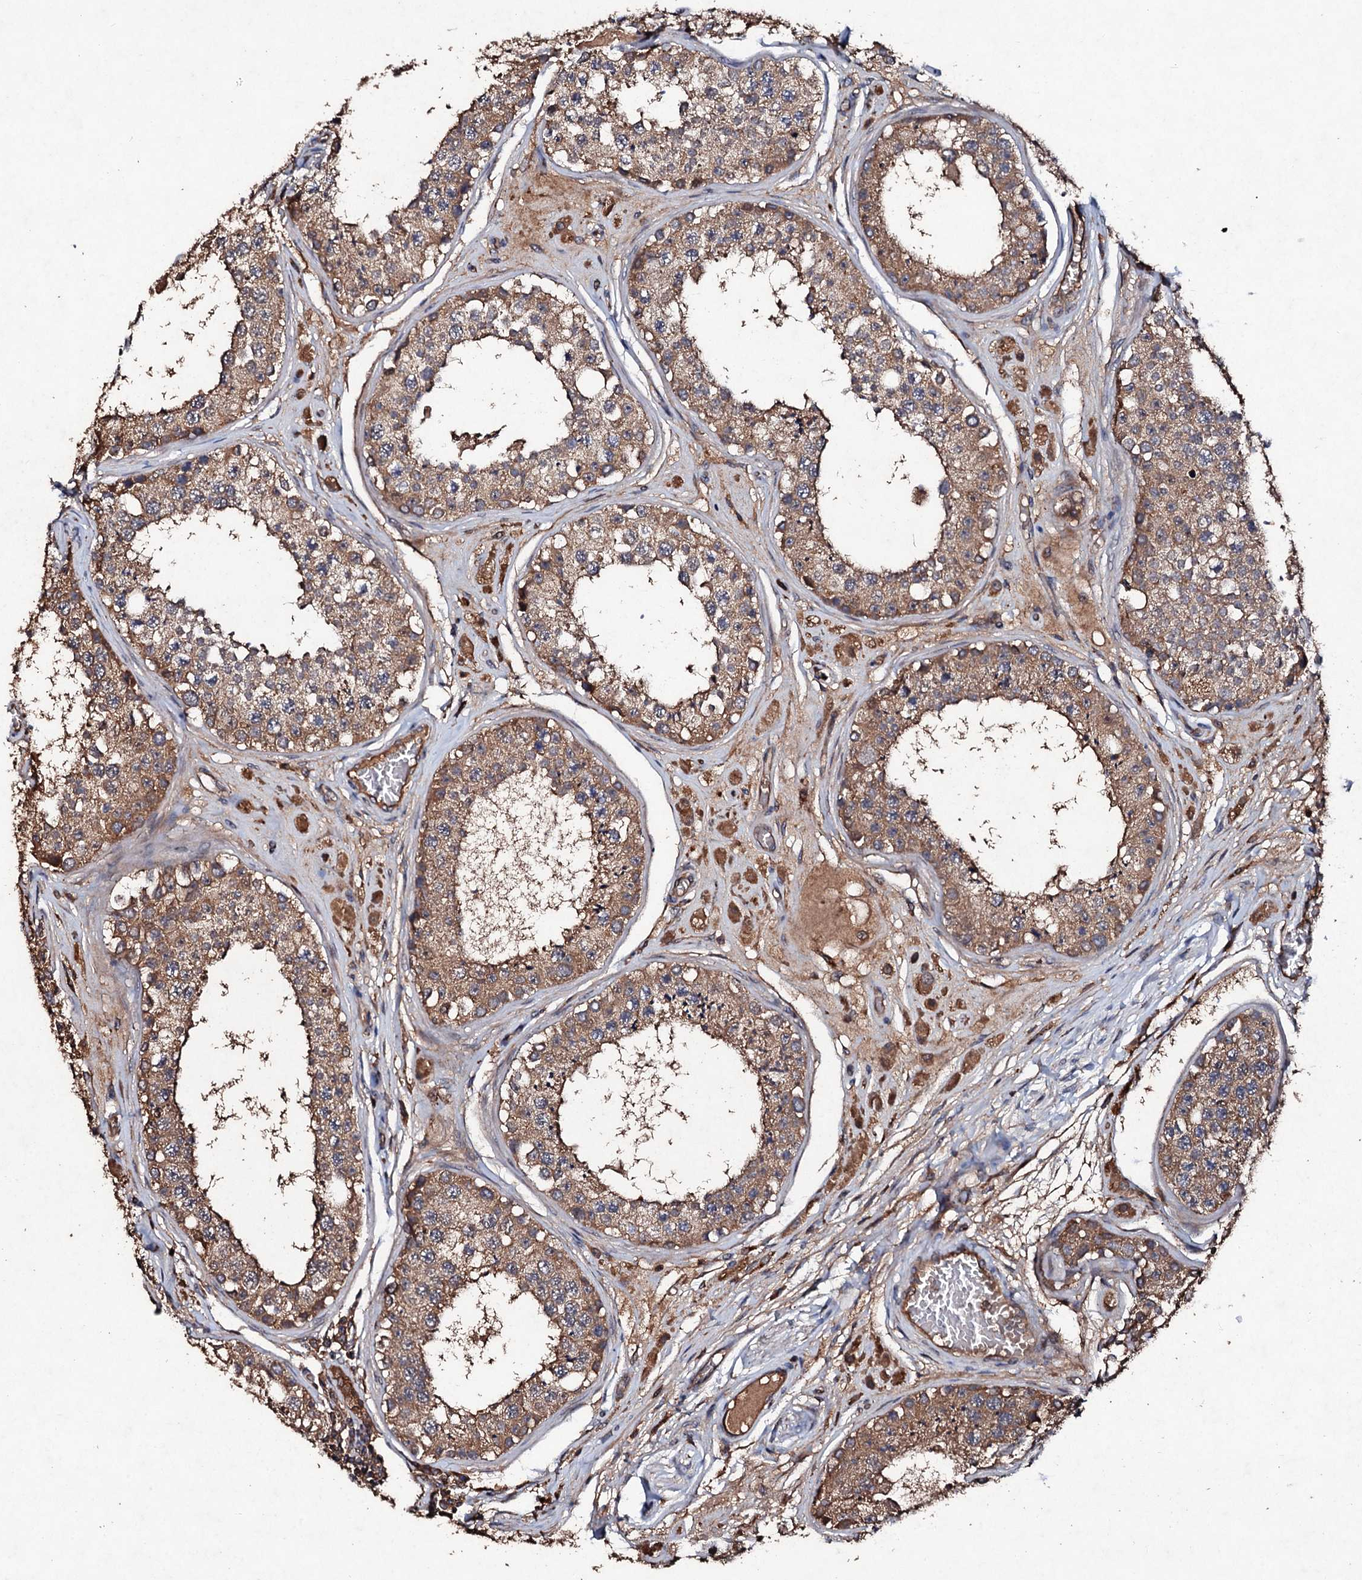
{"staining": {"intensity": "moderate", "quantity": ">75%", "location": "cytoplasmic/membranous"}, "tissue": "testis", "cell_type": "Cells in seminiferous ducts", "image_type": "normal", "snomed": [{"axis": "morphology", "description": "Normal tissue, NOS"}, {"axis": "topography", "description": "Testis"}], "caption": "Immunohistochemical staining of unremarkable human testis shows moderate cytoplasmic/membranous protein positivity in about >75% of cells in seminiferous ducts. The staining was performed using DAB, with brown indicating positive protein expression. Nuclei are stained blue with hematoxylin.", "gene": "KERA", "patient": {"sex": "male", "age": 25}}